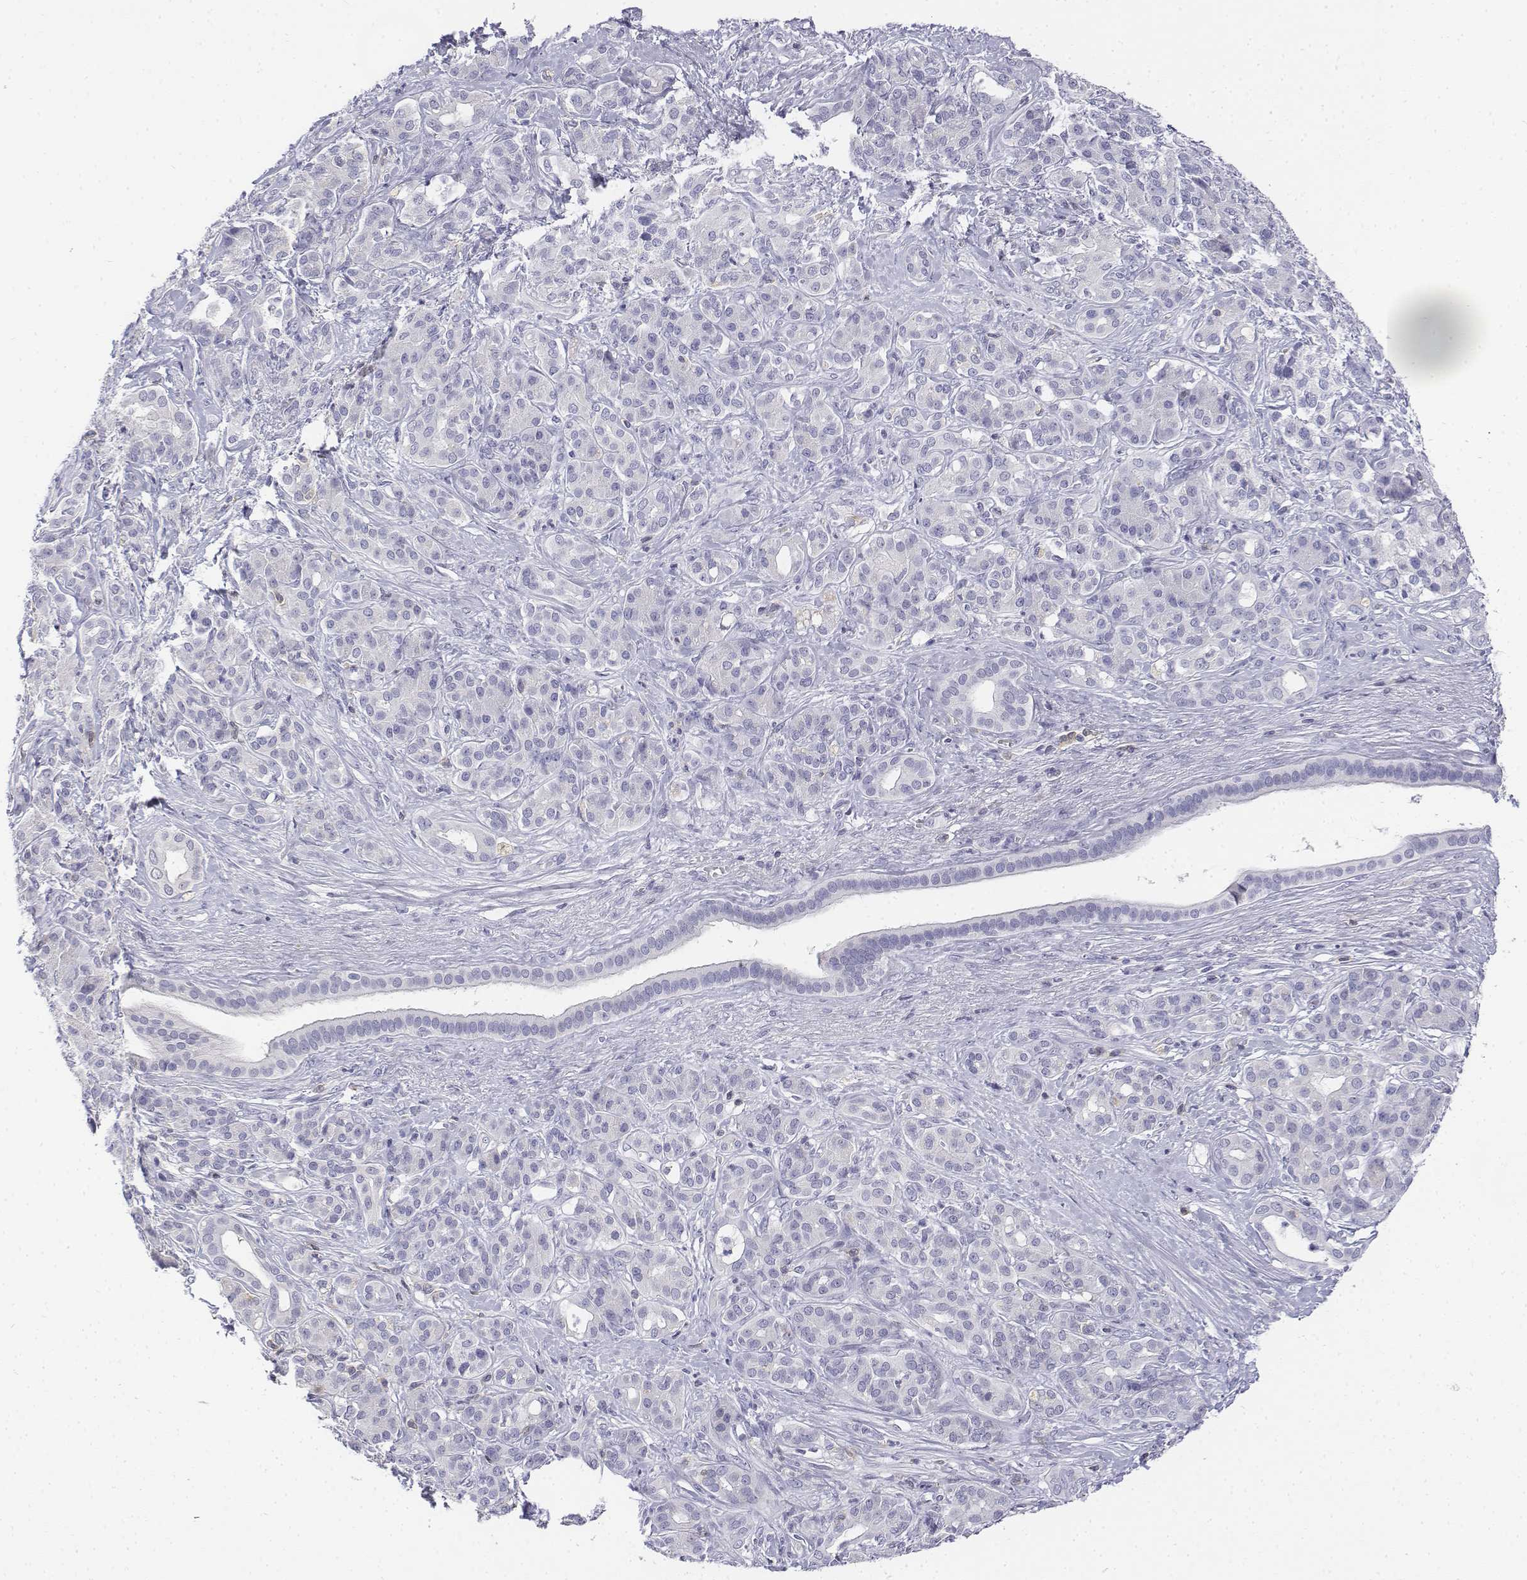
{"staining": {"intensity": "negative", "quantity": "none", "location": "none"}, "tissue": "pancreatic cancer", "cell_type": "Tumor cells", "image_type": "cancer", "snomed": [{"axis": "morphology", "description": "Normal tissue, NOS"}, {"axis": "morphology", "description": "Inflammation, NOS"}, {"axis": "morphology", "description": "Adenocarcinoma, NOS"}, {"axis": "topography", "description": "Pancreas"}], "caption": "Pancreatic cancer (adenocarcinoma) was stained to show a protein in brown. There is no significant expression in tumor cells.", "gene": "CD3E", "patient": {"sex": "male", "age": 57}}